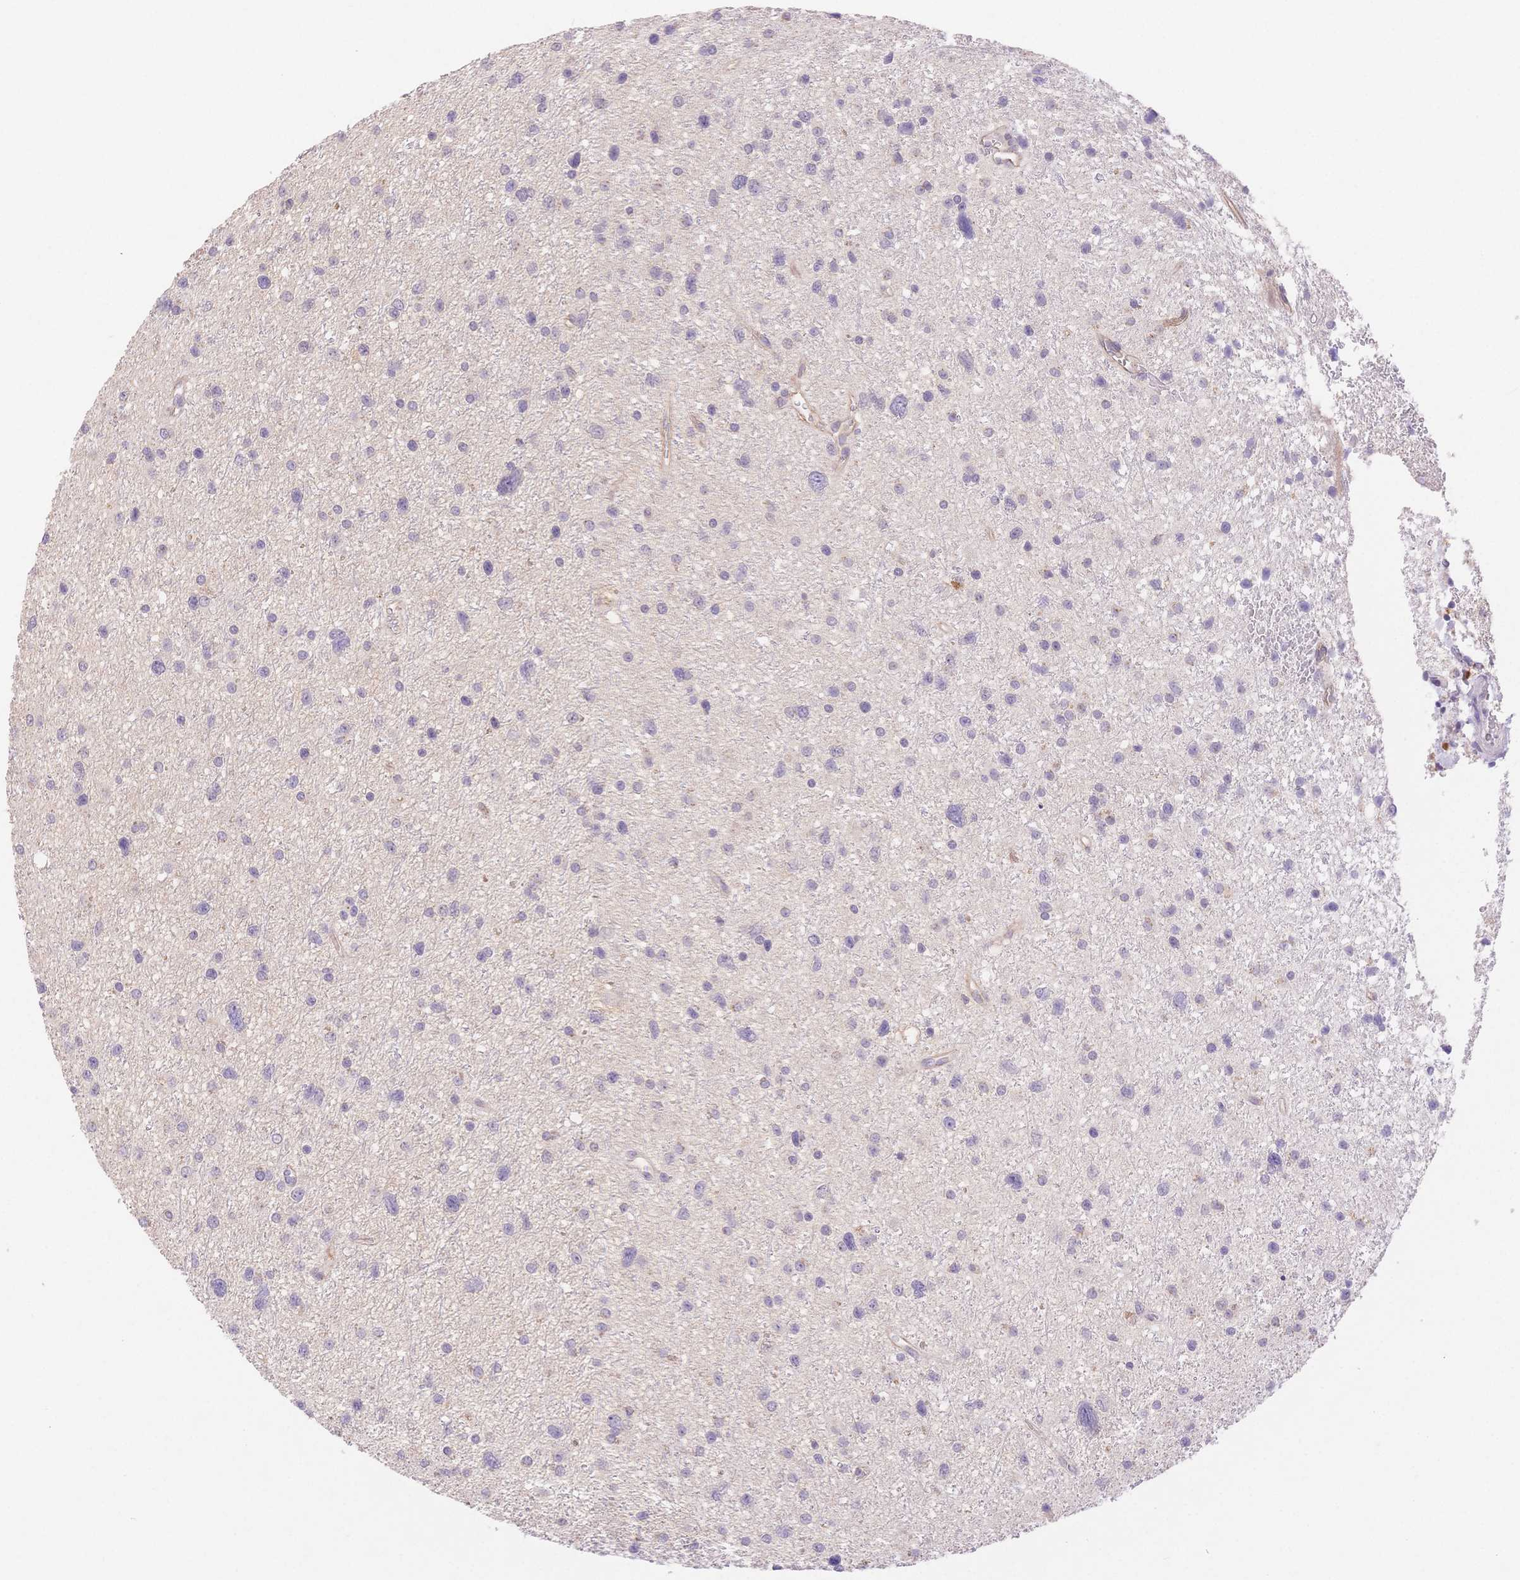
{"staining": {"intensity": "negative", "quantity": "none", "location": "none"}, "tissue": "glioma", "cell_type": "Tumor cells", "image_type": "cancer", "snomed": [{"axis": "morphology", "description": "Glioma, malignant, Low grade"}, {"axis": "topography", "description": "Brain"}], "caption": "The immunohistochemistry photomicrograph has no significant positivity in tumor cells of glioma tissue.", "gene": "MYOM1", "patient": {"sex": "female", "age": 55}}